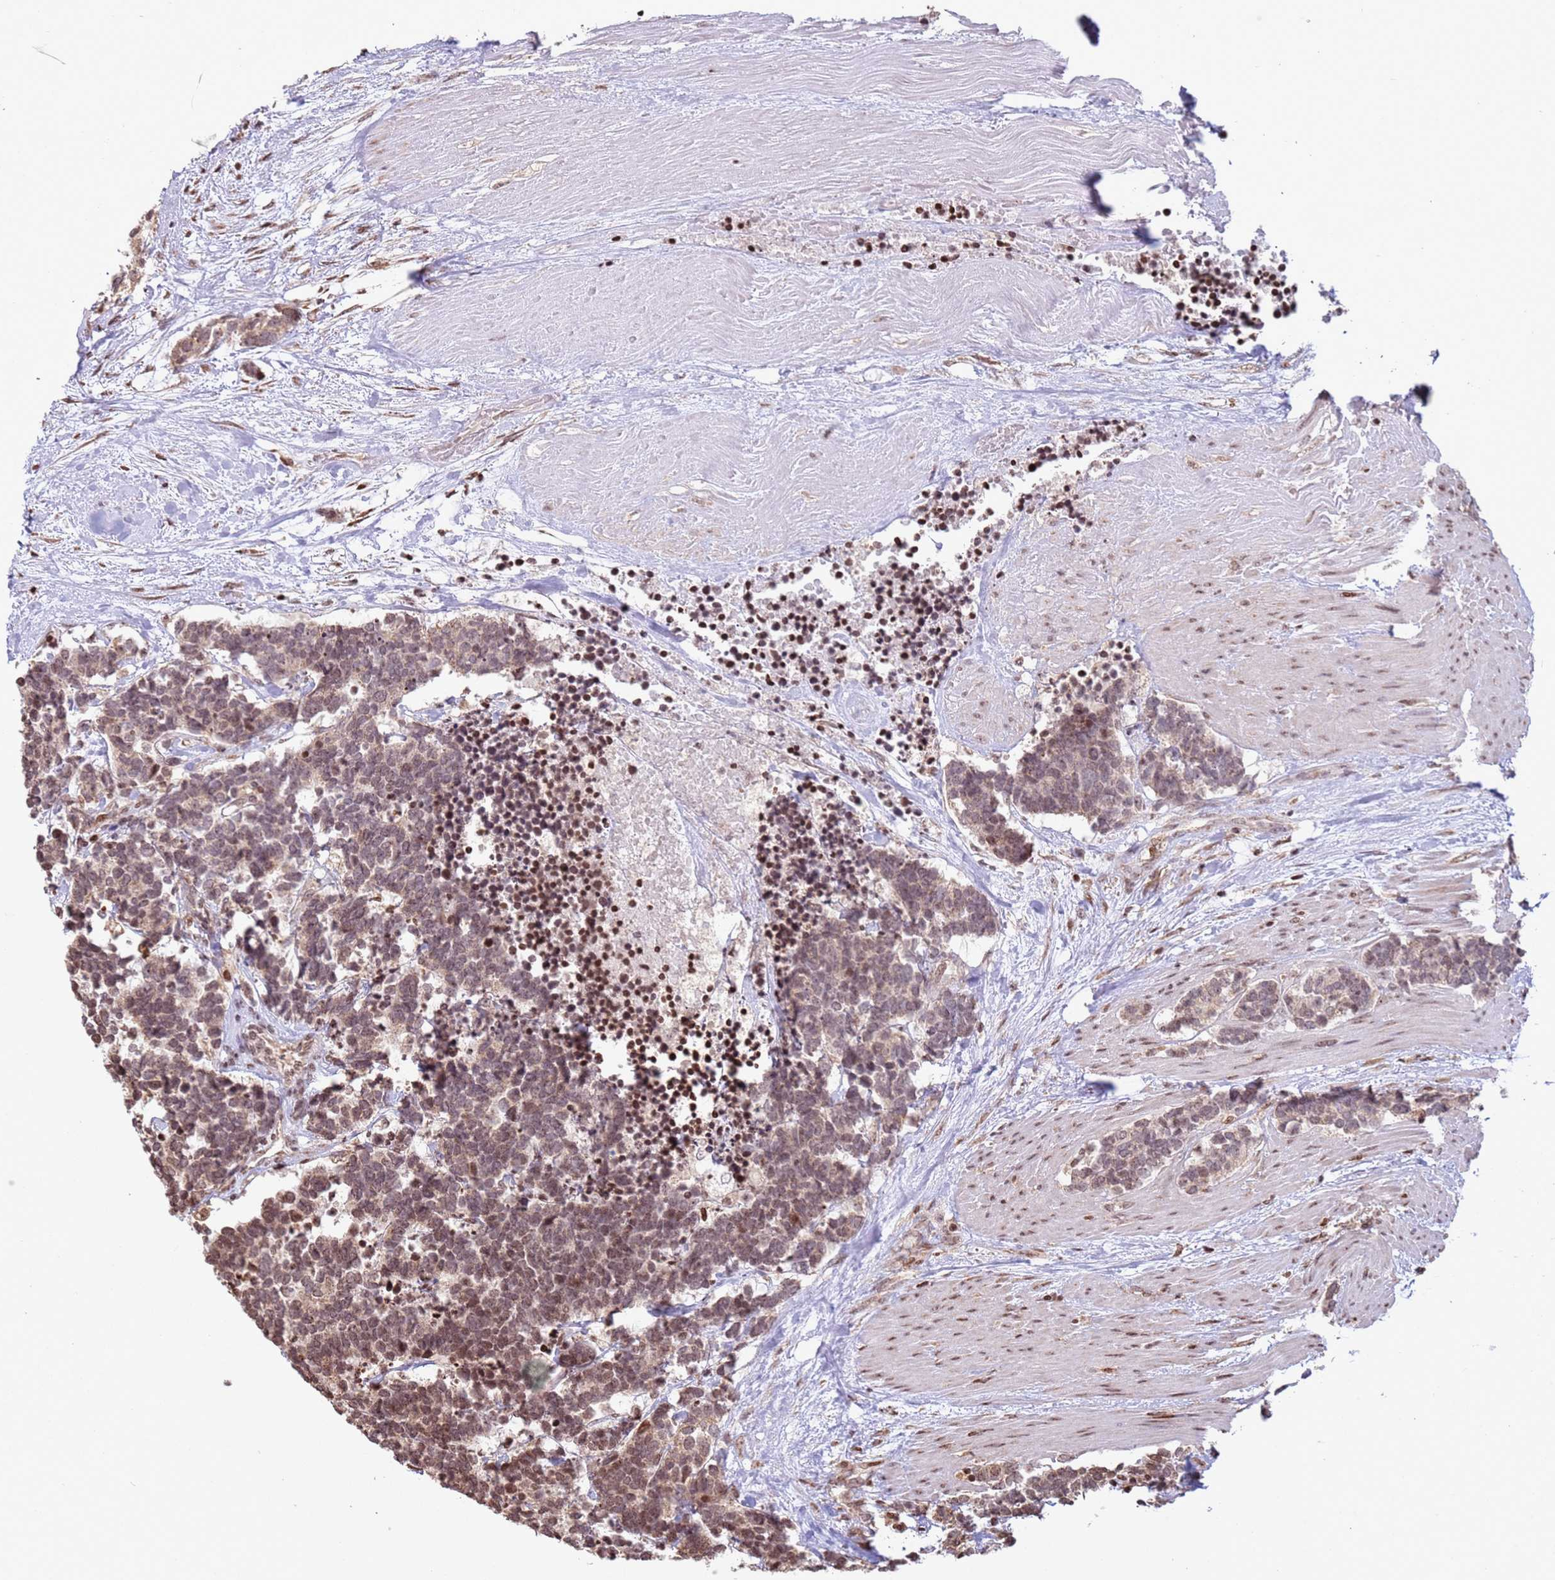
{"staining": {"intensity": "moderate", "quantity": ">75%", "location": "cytoplasmic/membranous,nuclear"}, "tissue": "carcinoid", "cell_type": "Tumor cells", "image_type": "cancer", "snomed": [{"axis": "morphology", "description": "Carcinoma, NOS"}, {"axis": "morphology", "description": "Carcinoid, malignant, NOS"}, {"axis": "topography", "description": "Urinary bladder"}], "caption": "Immunohistochemical staining of human carcinoma demonstrates moderate cytoplasmic/membranous and nuclear protein staining in about >75% of tumor cells.", "gene": "SCAF1", "patient": {"sex": "male", "age": 57}}